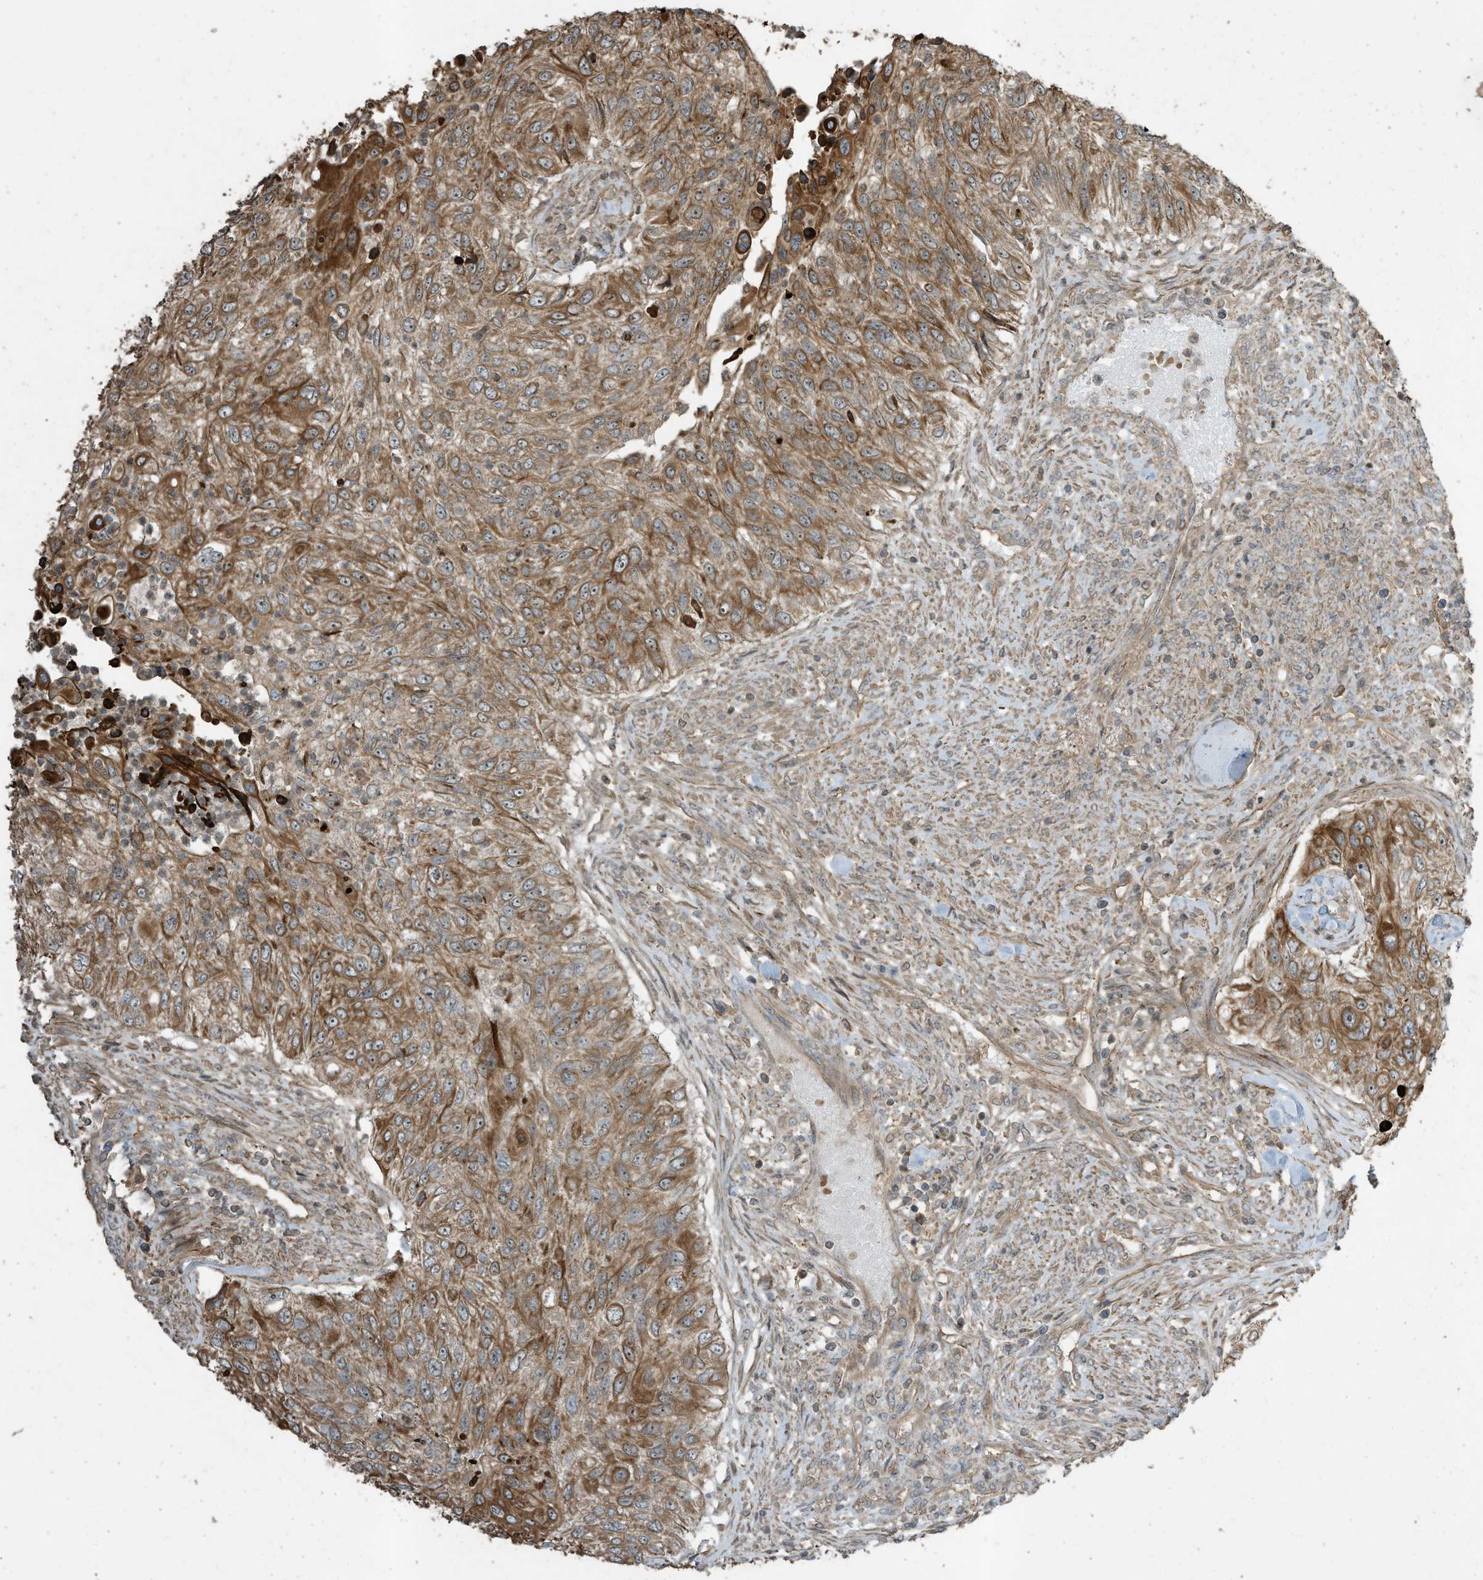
{"staining": {"intensity": "strong", "quantity": ">75%", "location": "cytoplasmic/membranous"}, "tissue": "urothelial cancer", "cell_type": "Tumor cells", "image_type": "cancer", "snomed": [{"axis": "morphology", "description": "Urothelial carcinoma, High grade"}, {"axis": "topography", "description": "Urinary bladder"}], "caption": "Immunohistochemistry (DAB (3,3'-diaminobenzidine)) staining of urothelial cancer exhibits strong cytoplasmic/membranous protein expression in approximately >75% of tumor cells.", "gene": "ZNF653", "patient": {"sex": "female", "age": 60}}